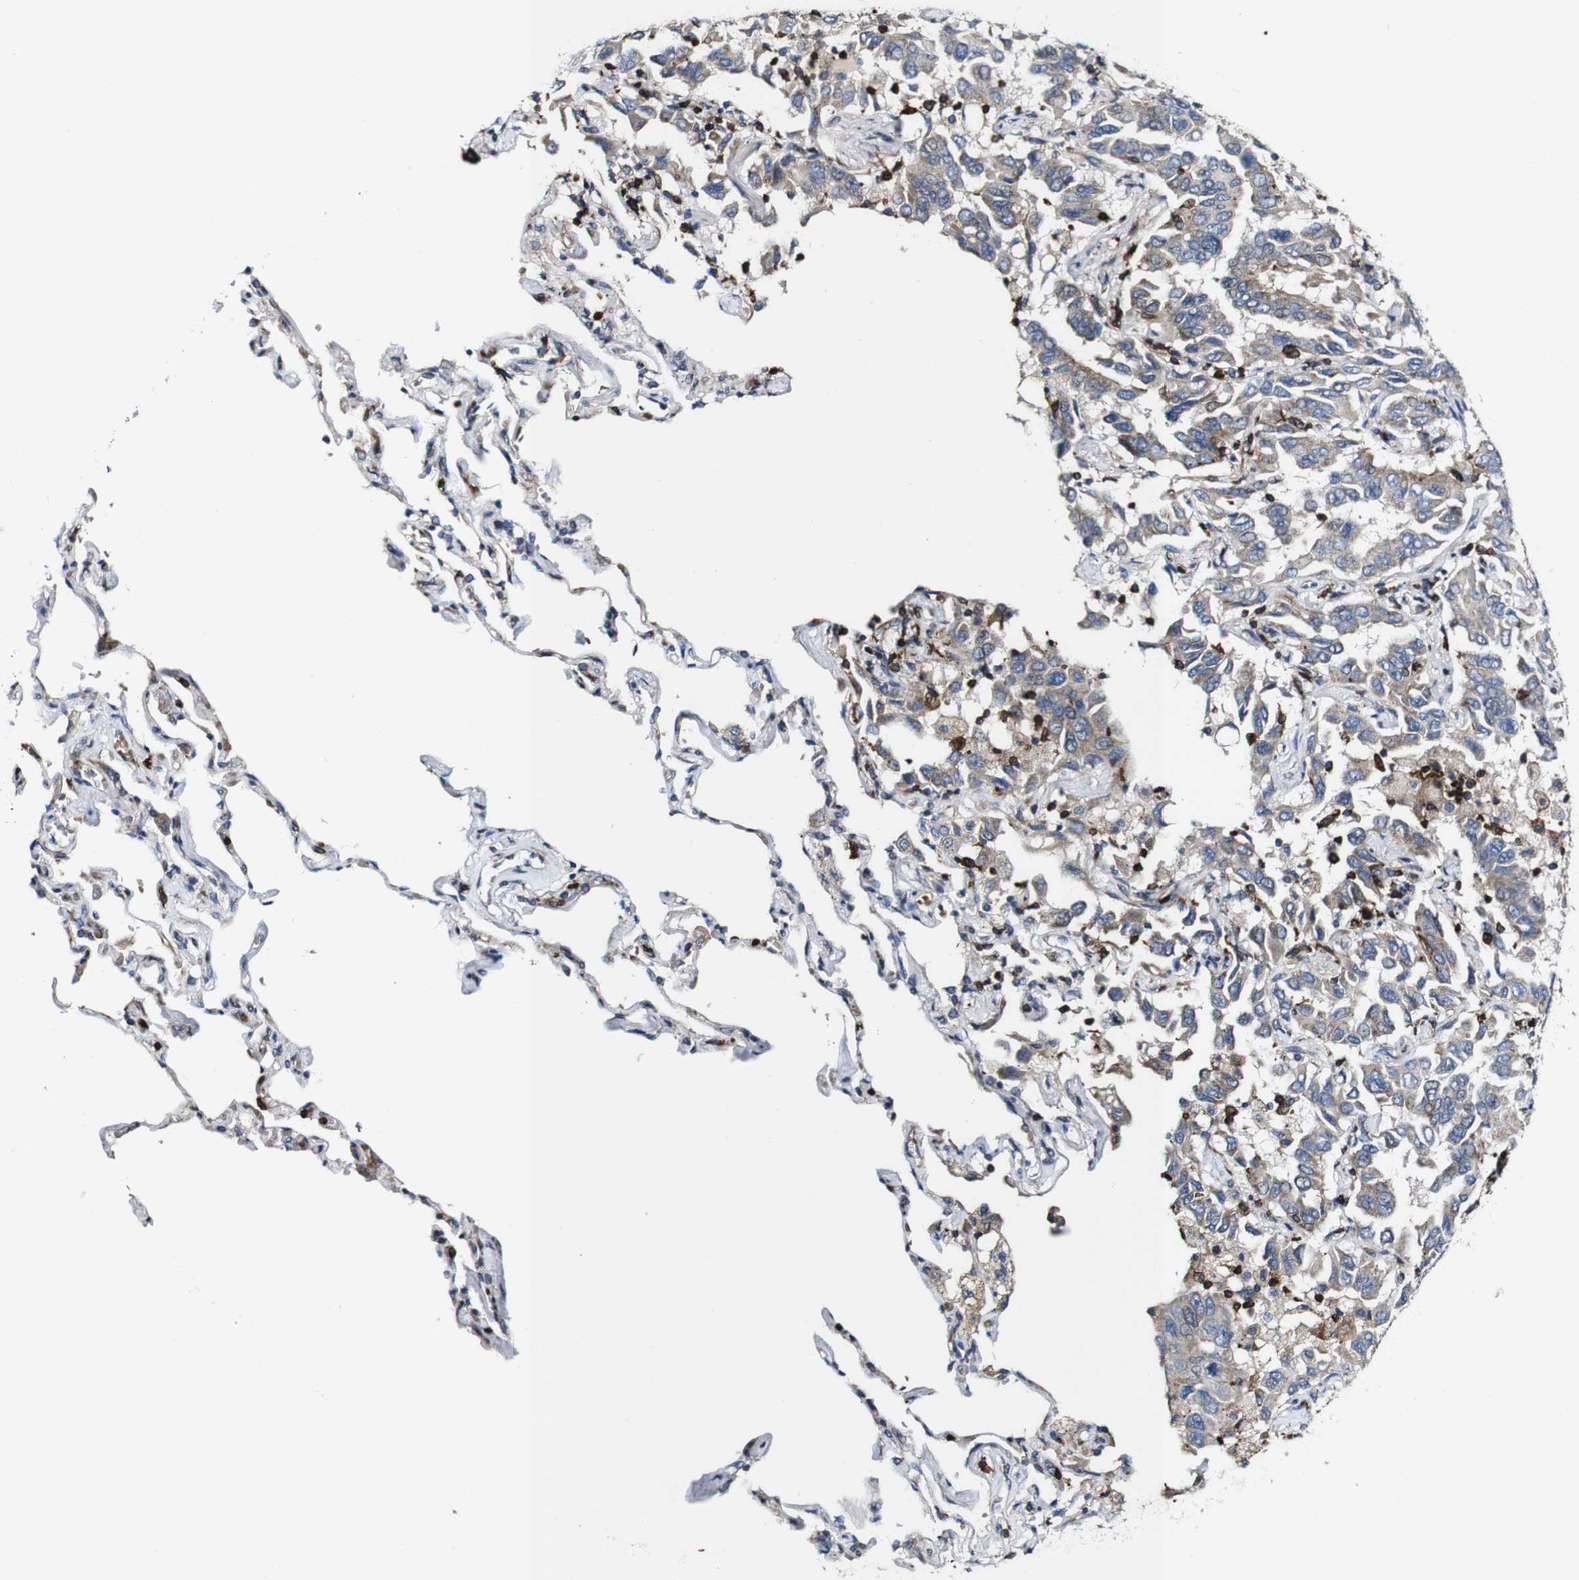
{"staining": {"intensity": "weak", "quantity": ">75%", "location": "cytoplasmic/membranous"}, "tissue": "lung cancer", "cell_type": "Tumor cells", "image_type": "cancer", "snomed": [{"axis": "morphology", "description": "Adenocarcinoma, NOS"}, {"axis": "topography", "description": "Lung"}], "caption": "Human lung adenocarcinoma stained for a protein (brown) shows weak cytoplasmic/membranous positive staining in about >75% of tumor cells.", "gene": "JAK2", "patient": {"sex": "male", "age": 64}}